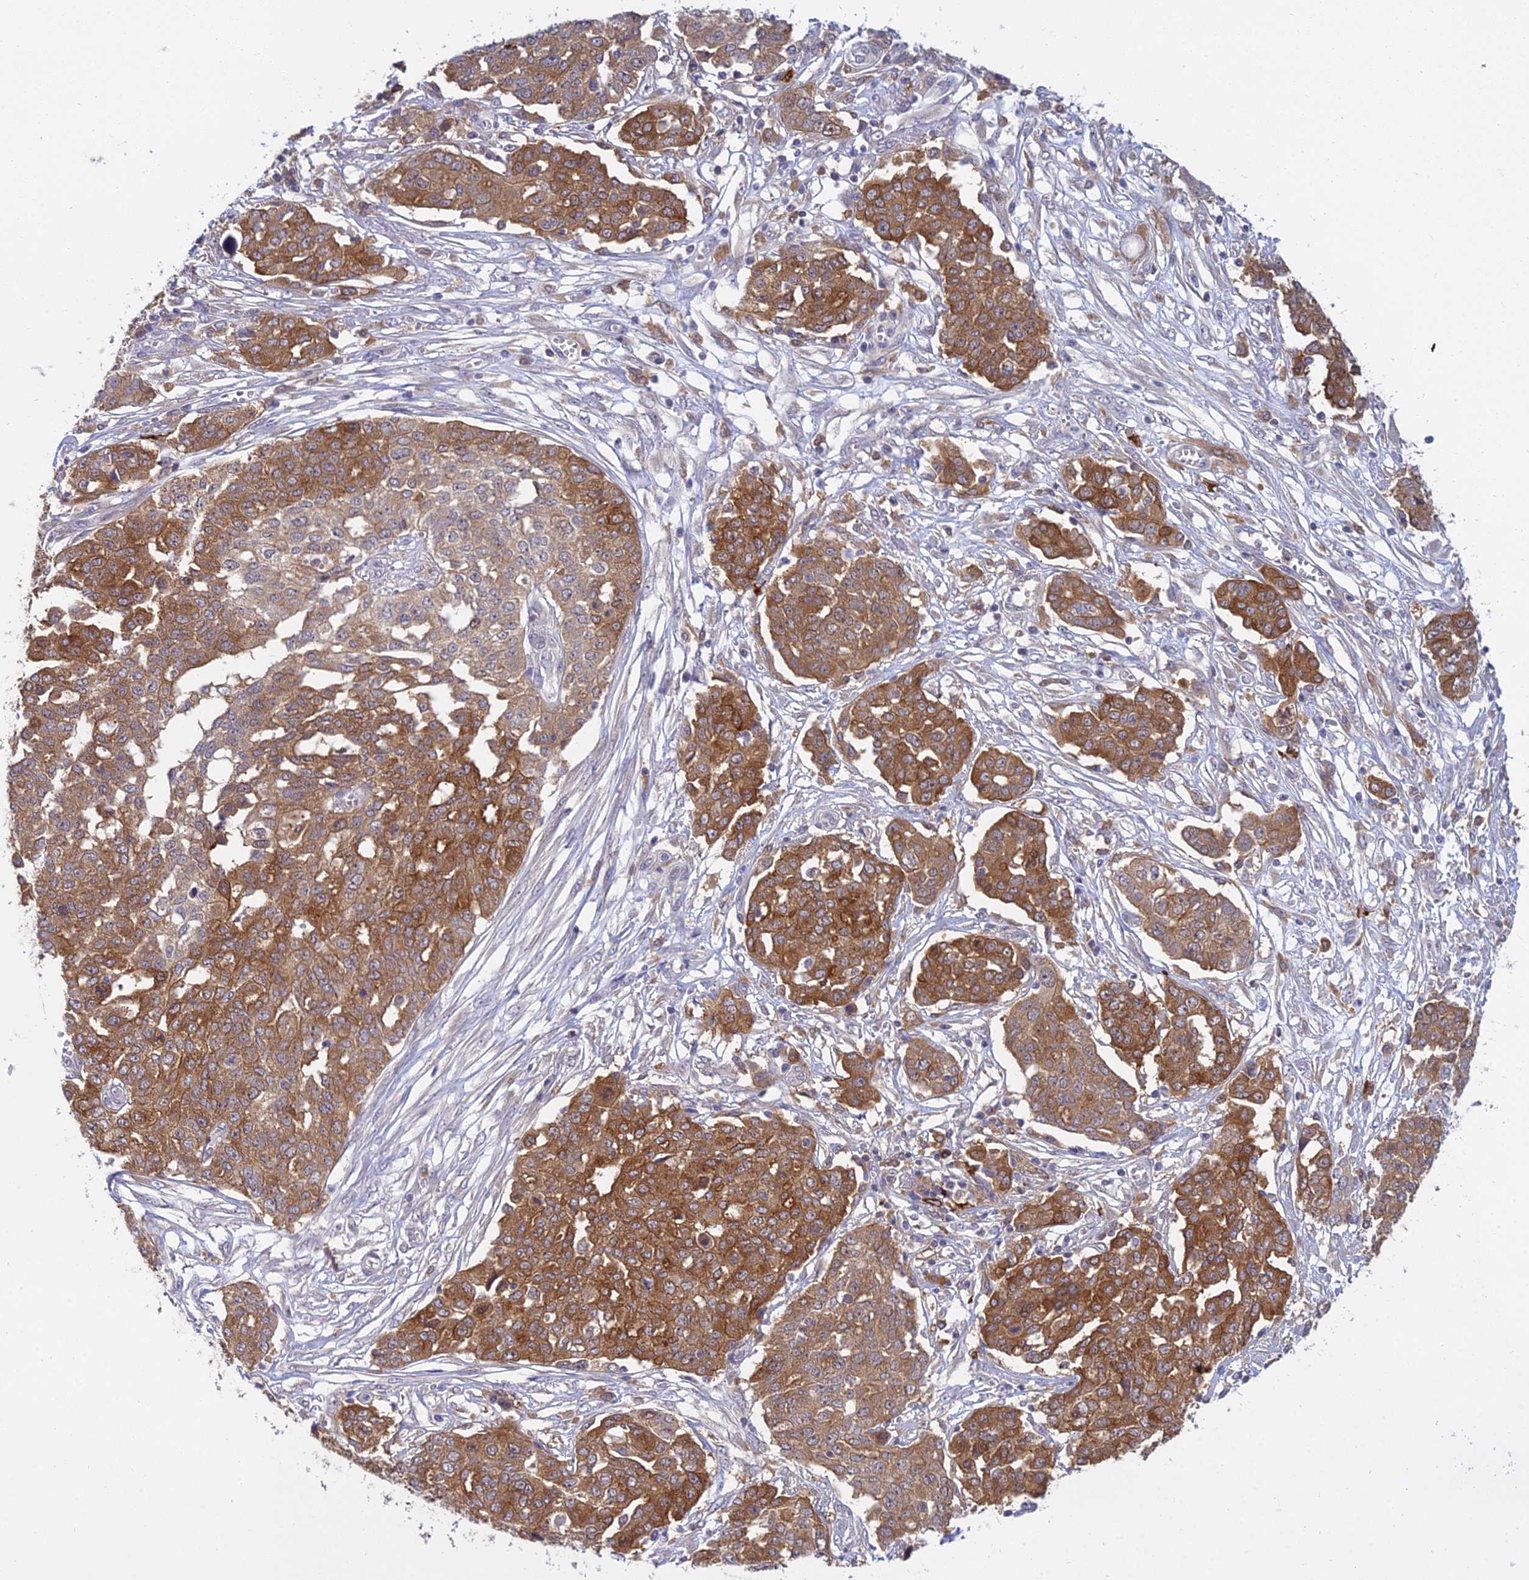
{"staining": {"intensity": "strong", "quantity": "25%-75%", "location": "cytoplasmic/membranous"}, "tissue": "ovarian cancer", "cell_type": "Tumor cells", "image_type": "cancer", "snomed": [{"axis": "morphology", "description": "Cystadenocarcinoma, serous, NOS"}, {"axis": "topography", "description": "Soft tissue"}, {"axis": "topography", "description": "Ovary"}], "caption": "A high-resolution image shows immunohistochemistry staining of ovarian serous cystadenocarcinoma, which shows strong cytoplasmic/membranous staining in about 25%-75% of tumor cells.", "gene": "UBE2G1", "patient": {"sex": "female", "age": 57}}